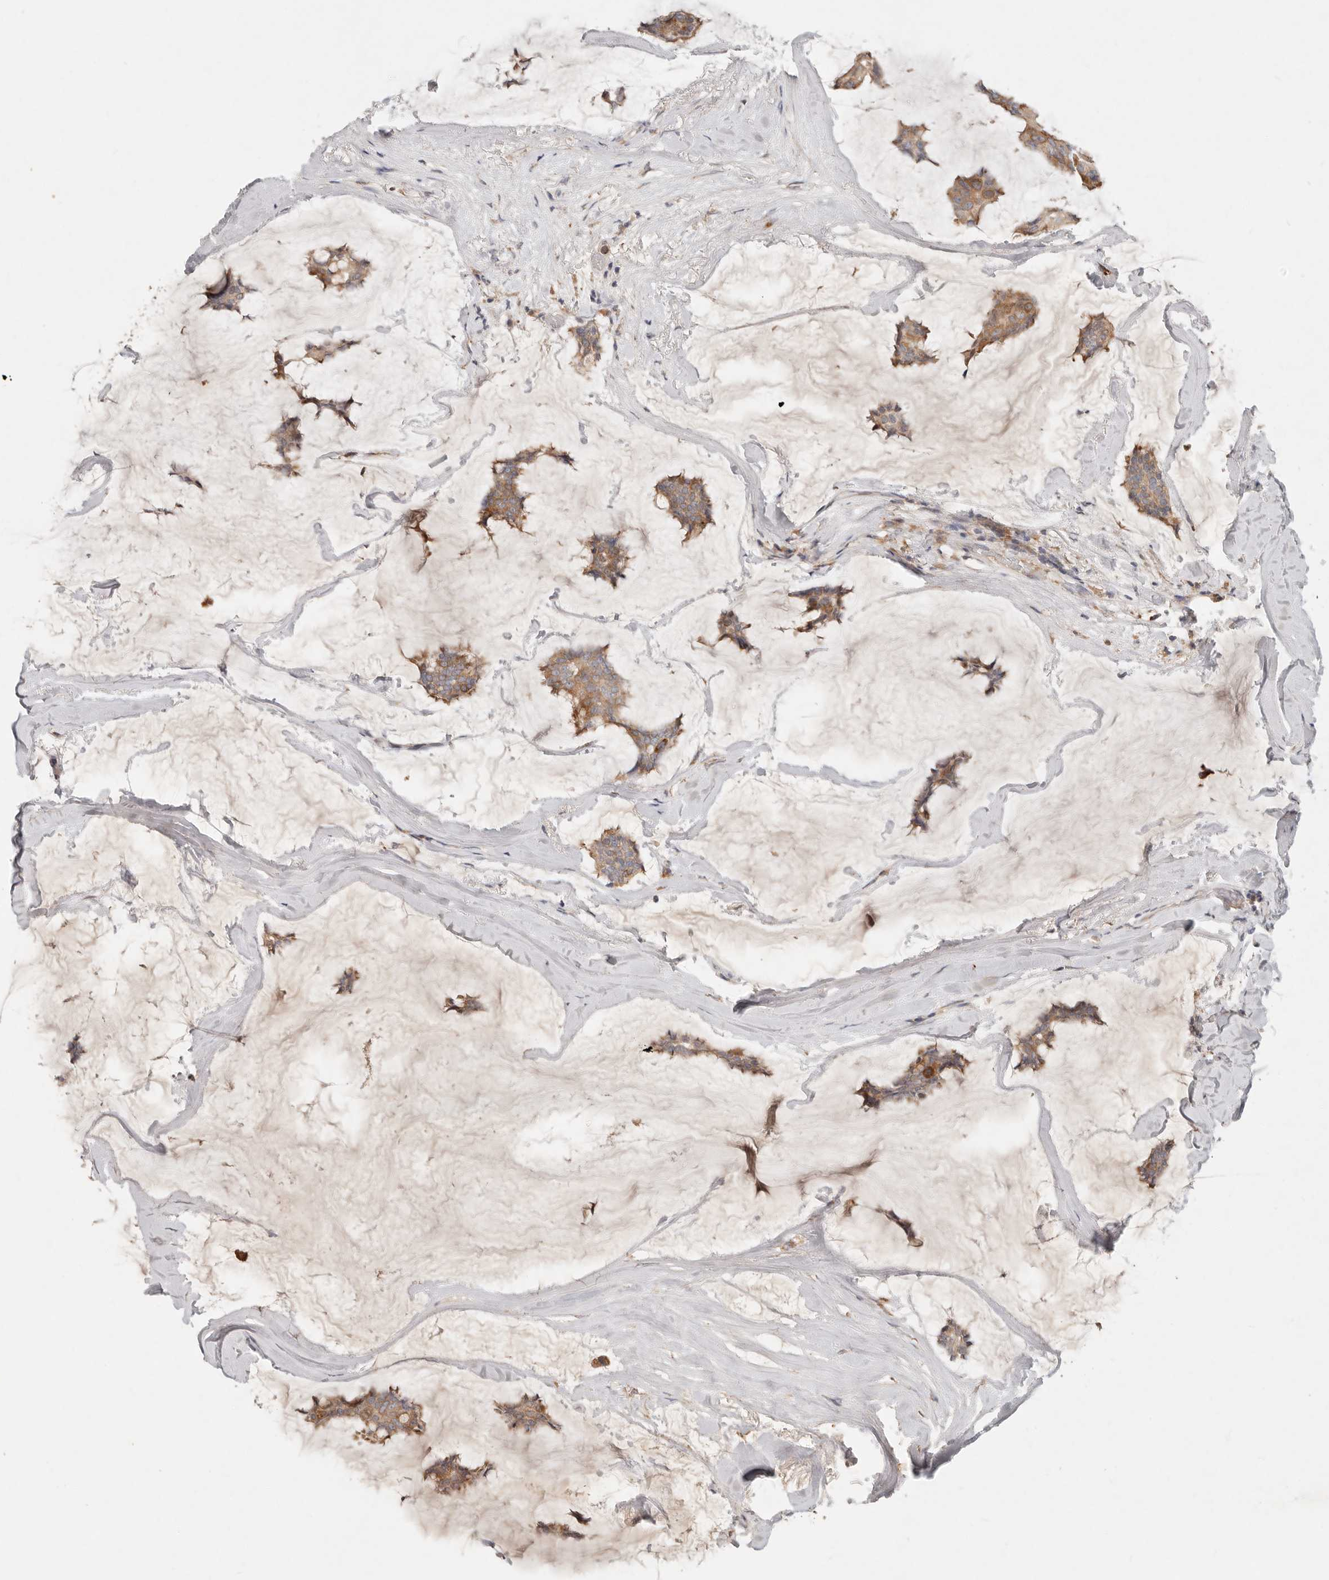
{"staining": {"intensity": "moderate", "quantity": ">75%", "location": "cytoplasmic/membranous"}, "tissue": "breast cancer", "cell_type": "Tumor cells", "image_type": "cancer", "snomed": [{"axis": "morphology", "description": "Duct carcinoma"}, {"axis": "topography", "description": "Breast"}], "caption": "Breast cancer (invasive ductal carcinoma) stained for a protein (brown) demonstrates moderate cytoplasmic/membranous positive expression in about >75% of tumor cells.", "gene": "ARHGEF10L", "patient": {"sex": "female", "age": 93}}